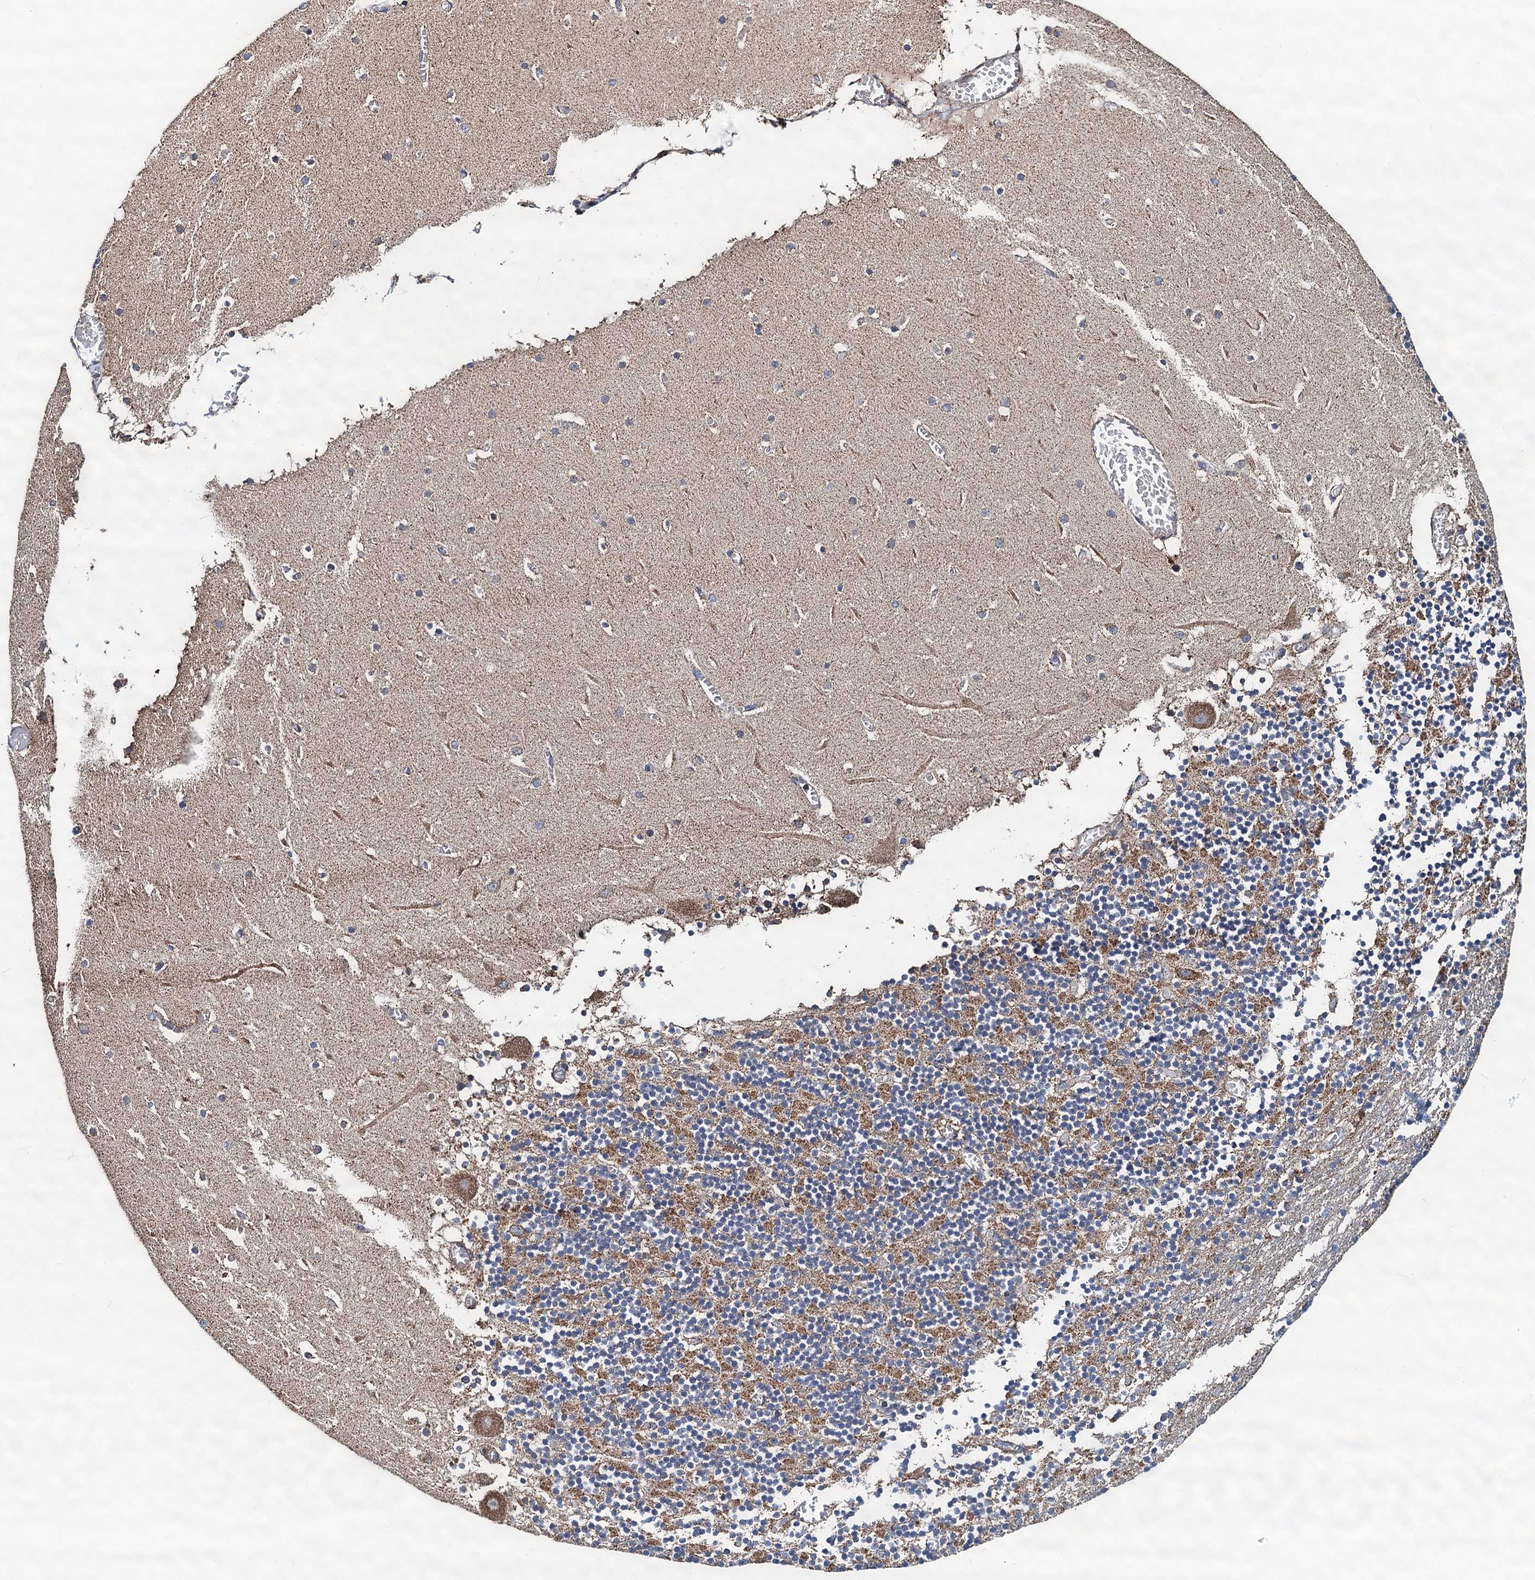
{"staining": {"intensity": "moderate", "quantity": "25%-75%", "location": "cytoplasmic/membranous"}, "tissue": "cerebellum", "cell_type": "Cells in granular layer", "image_type": "normal", "snomed": [{"axis": "morphology", "description": "Normal tissue, NOS"}, {"axis": "topography", "description": "Cerebellum"}], "caption": "Immunohistochemical staining of normal cerebellum demonstrates moderate cytoplasmic/membranous protein staining in approximately 25%-75% of cells in granular layer.", "gene": "AAGAB", "patient": {"sex": "female", "age": 28}}